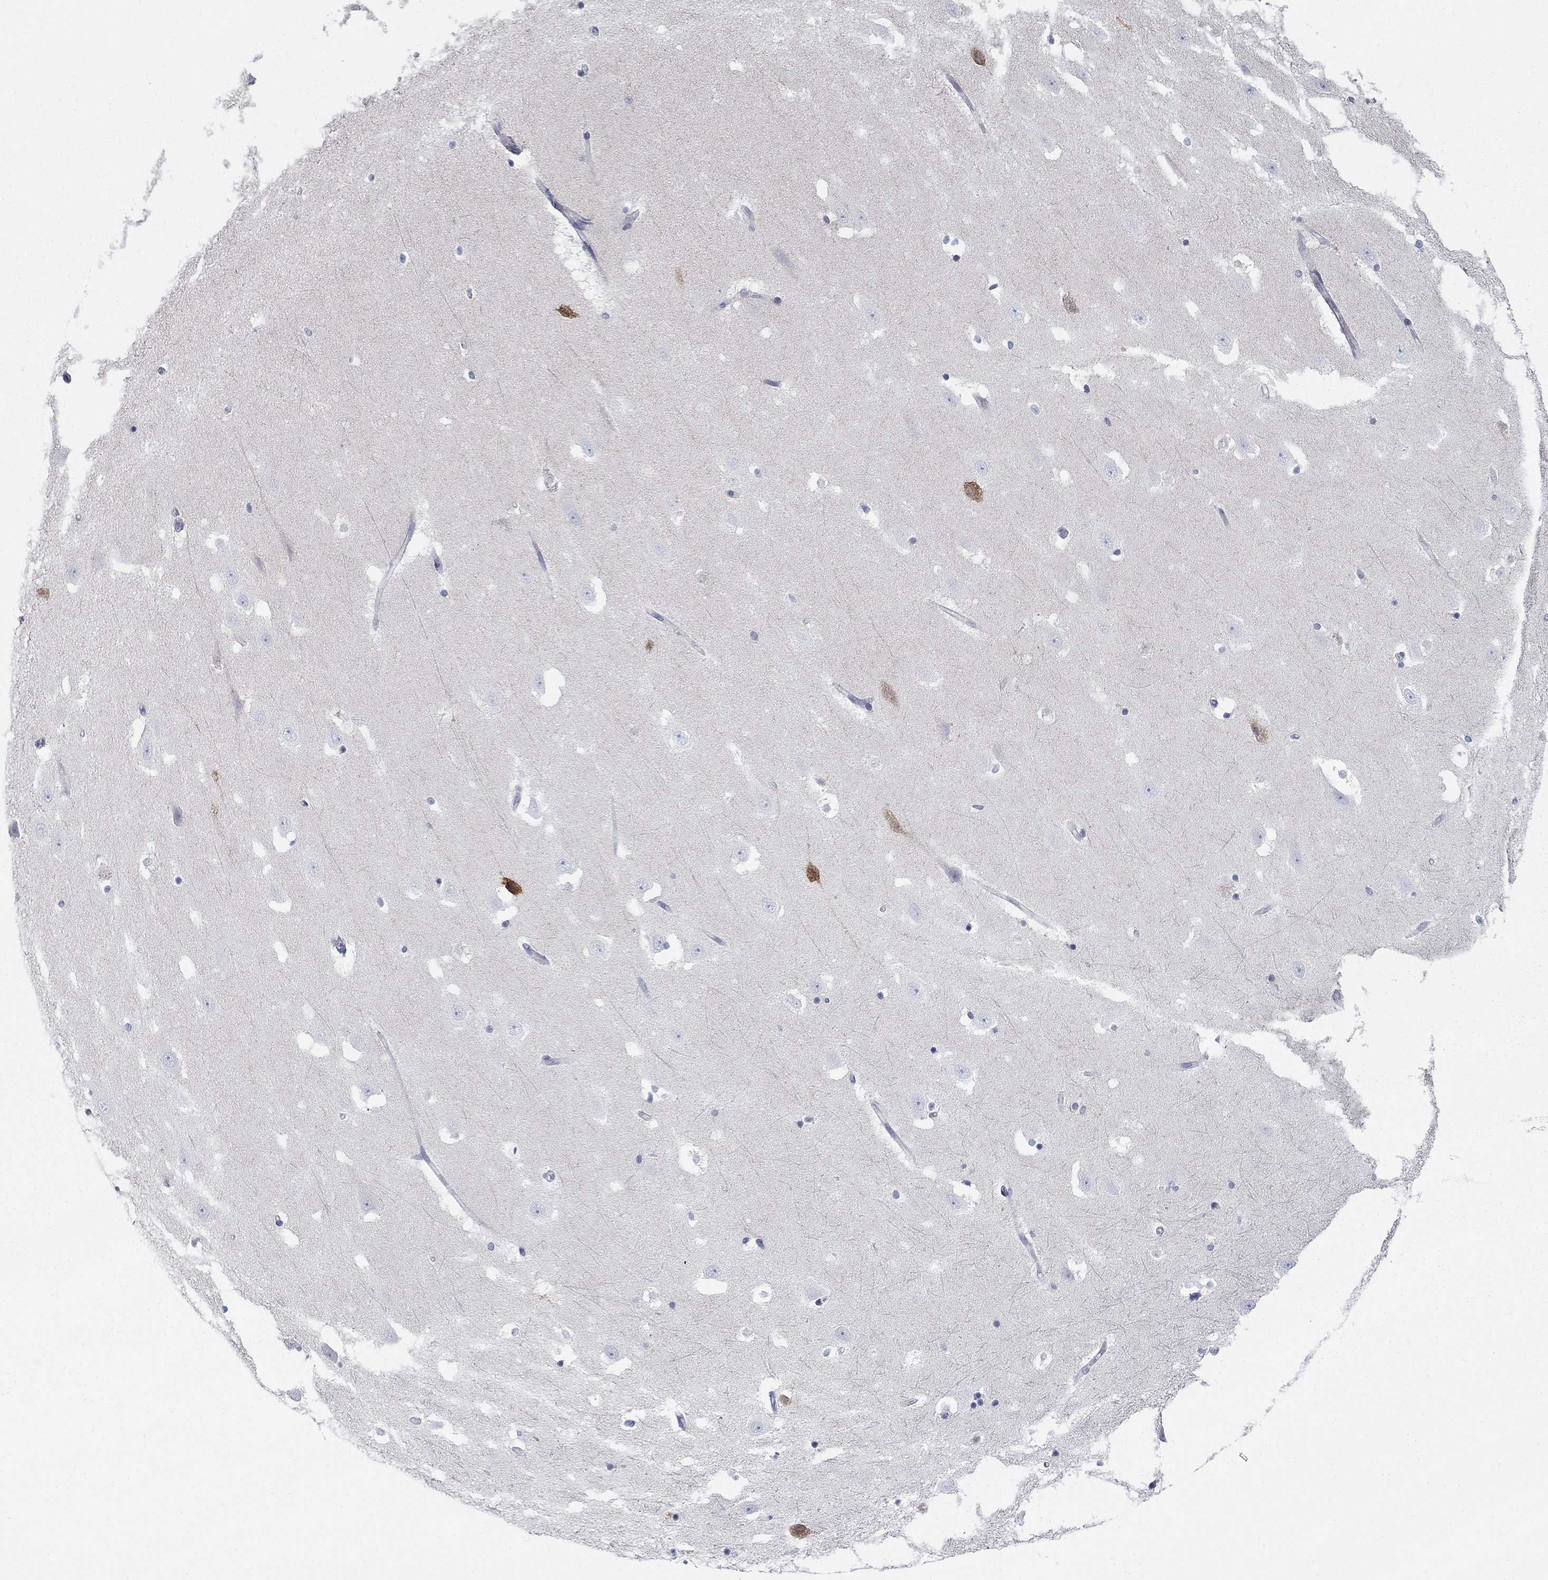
{"staining": {"intensity": "strong", "quantity": "<25%", "location": "cytoplasmic/membranous"}, "tissue": "hippocampus", "cell_type": "Glial cells", "image_type": "normal", "snomed": [{"axis": "morphology", "description": "Normal tissue, NOS"}, {"axis": "topography", "description": "Hippocampus"}], "caption": "Hippocampus stained with DAB (3,3'-diaminobenzidine) immunohistochemistry displays medium levels of strong cytoplasmic/membranous staining in approximately <25% of glial cells.", "gene": "WASF3", "patient": {"sex": "male", "age": 49}}